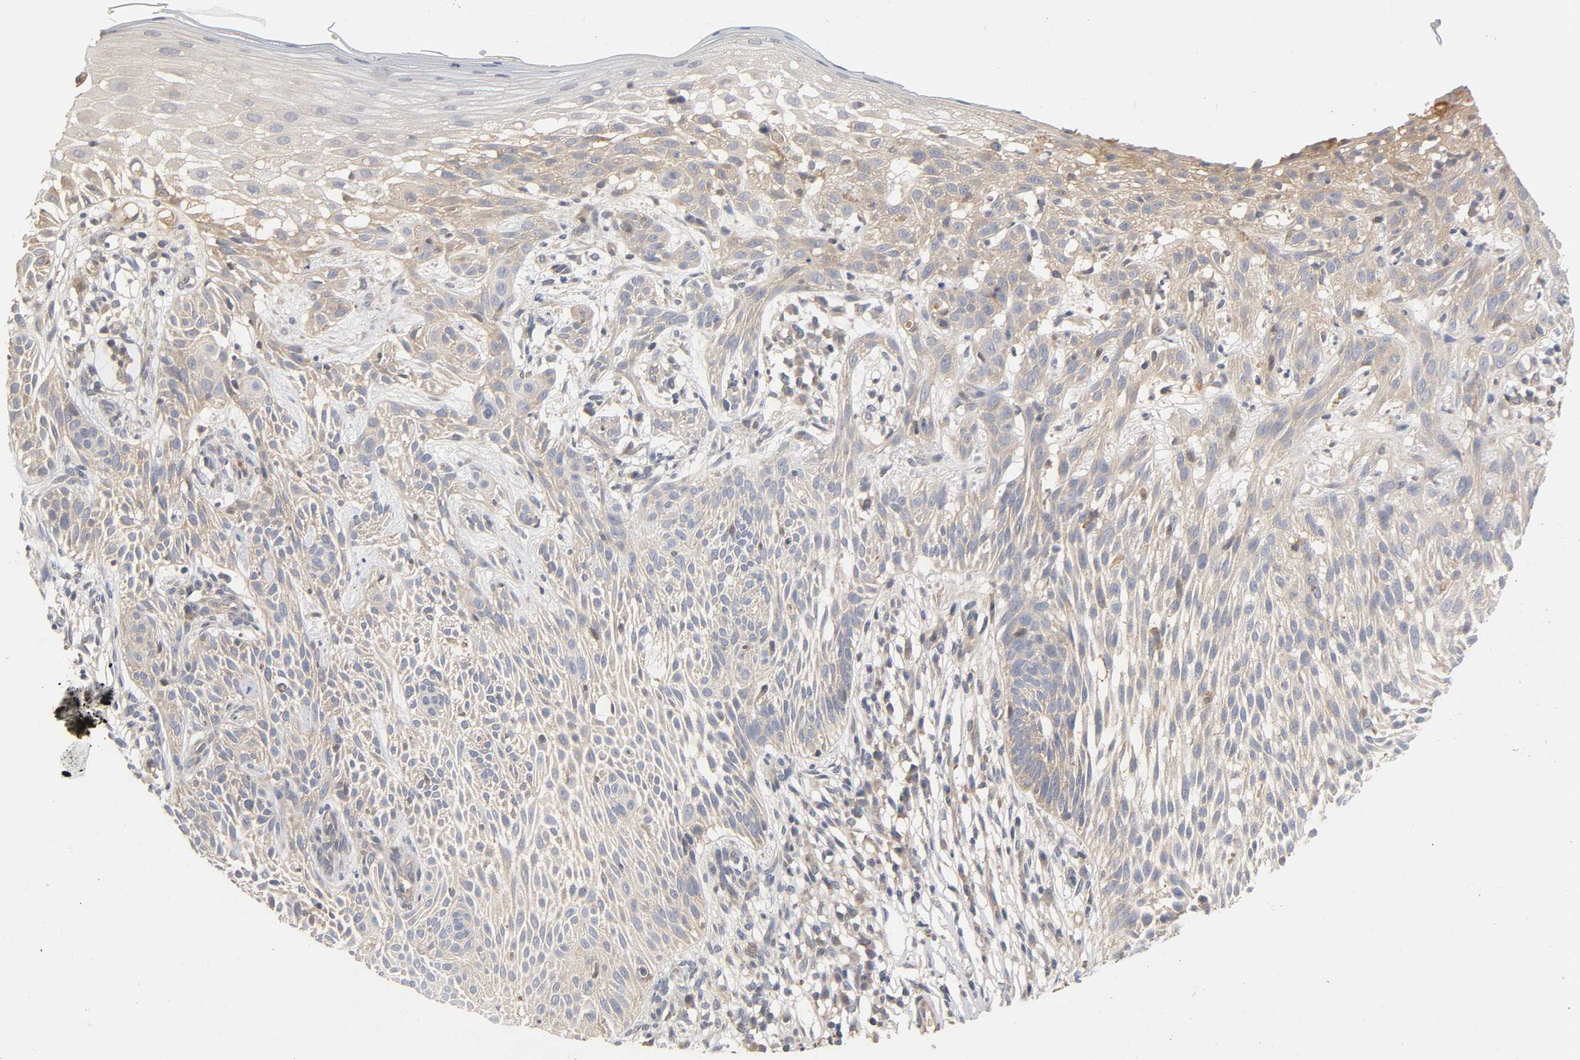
{"staining": {"intensity": "moderate", "quantity": ">75%", "location": "cytoplasmic/membranous"}, "tissue": "skin cancer", "cell_type": "Tumor cells", "image_type": "cancer", "snomed": [{"axis": "morphology", "description": "Normal tissue, NOS"}, {"axis": "morphology", "description": "Basal cell carcinoma"}, {"axis": "topography", "description": "Skin"}], "caption": "An image of skin basal cell carcinoma stained for a protein displays moderate cytoplasmic/membranous brown staining in tumor cells.", "gene": "CPB2", "patient": {"sex": "female", "age": 69}}